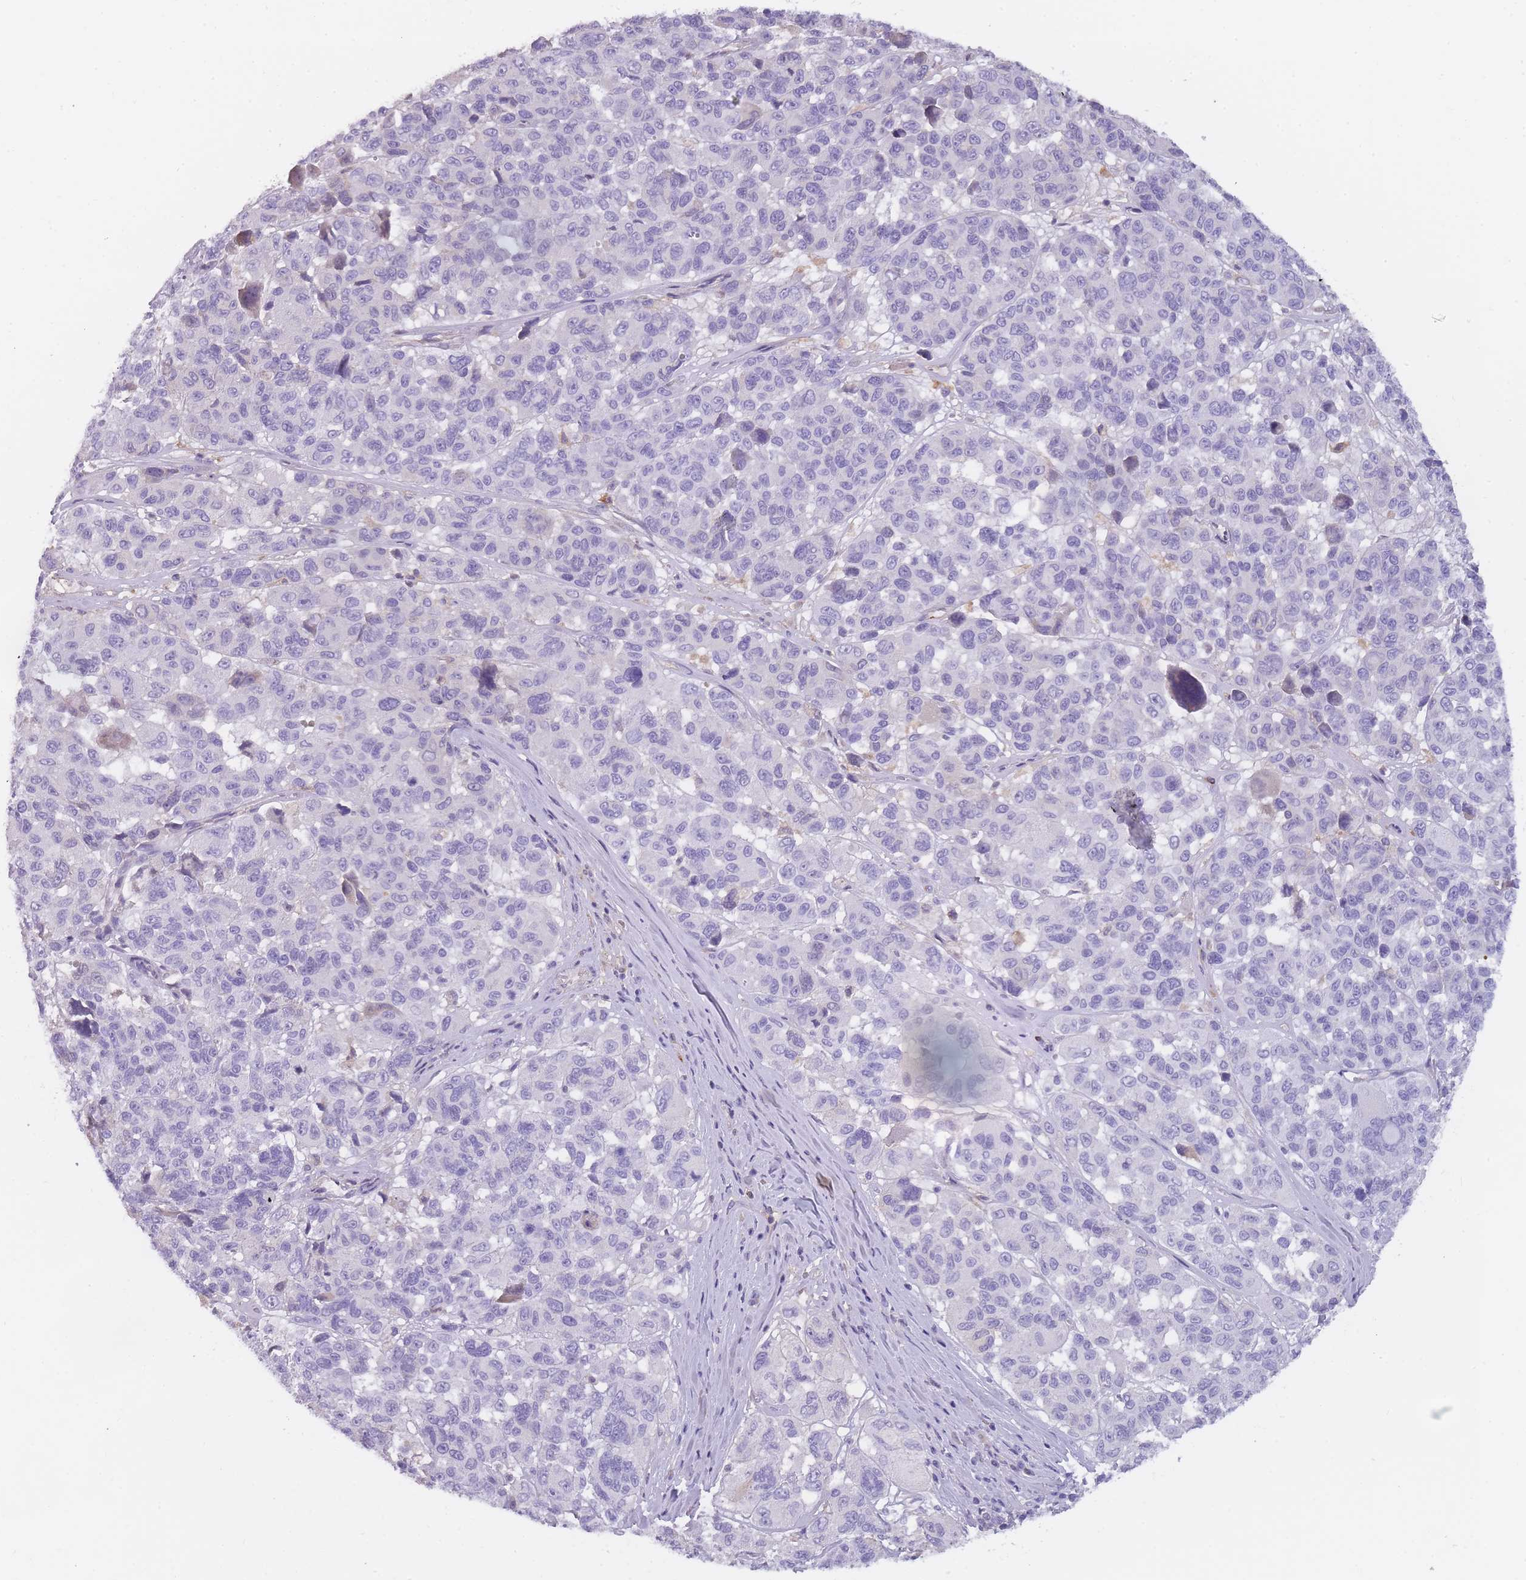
{"staining": {"intensity": "negative", "quantity": "none", "location": "none"}, "tissue": "melanoma", "cell_type": "Tumor cells", "image_type": "cancer", "snomed": [{"axis": "morphology", "description": "Malignant melanoma, NOS"}, {"axis": "topography", "description": "Skin"}], "caption": "Immunohistochemistry (IHC) of malignant melanoma exhibits no expression in tumor cells. (DAB immunohistochemistry, high magnification).", "gene": "CR1L", "patient": {"sex": "female", "age": 66}}